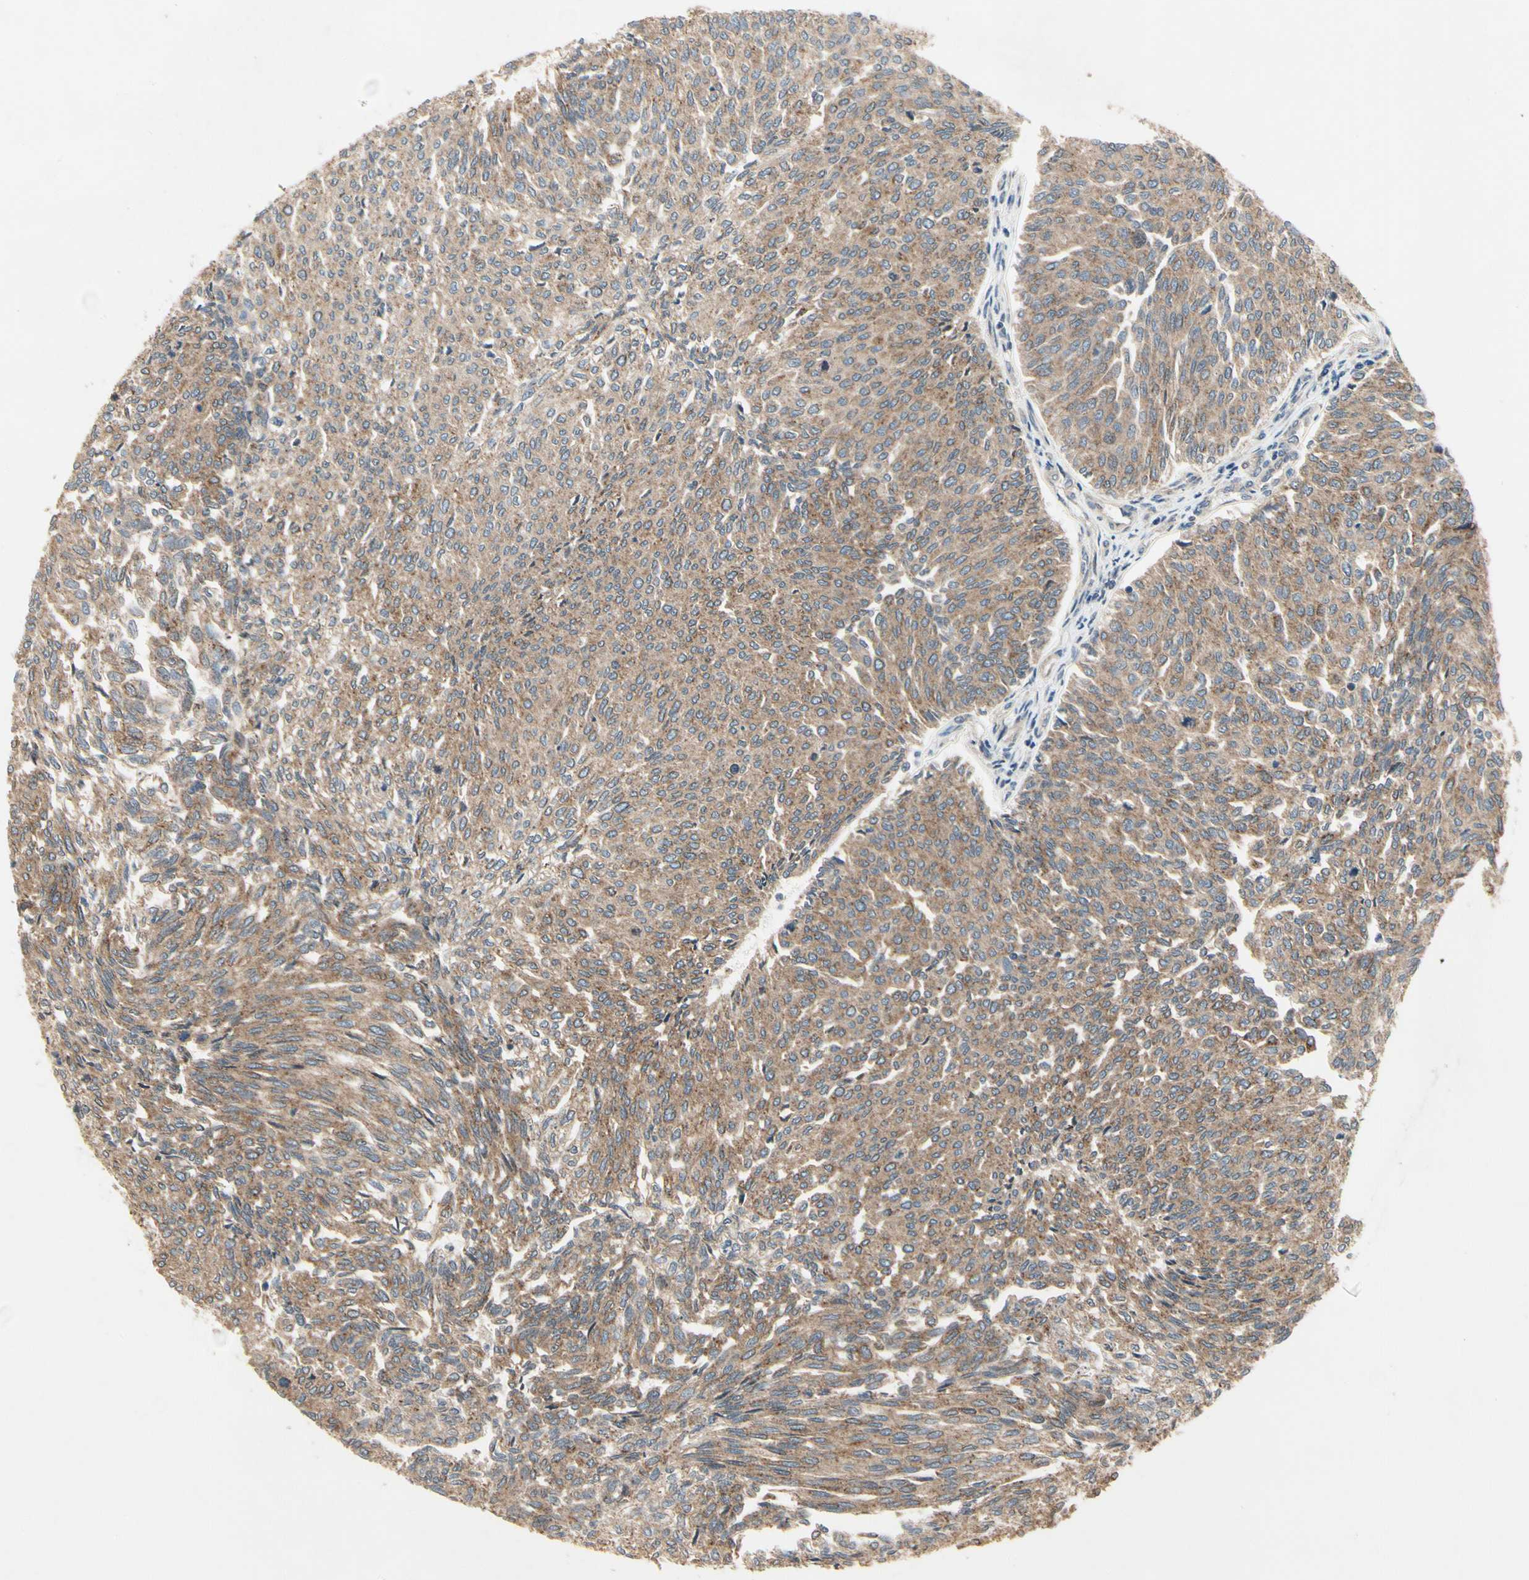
{"staining": {"intensity": "moderate", "quantity": ">75%", "location": "cytoplasmic/membranous"}, "tissue": "urothelial cancer", "cell_type": "Tumor cells", "image_type": "cancer", "snomed": [{"axis": "morphology", "description": "Urothelial carcinoma, Low grade"}, {"axis": "topography", "description": "Urinary bladder"}], "caption": "Protein analysis of urothelial carcinoma (low-grade) tissue displays moderate cytoplasmic/membranous expression in about >75% of tumor cells. (DAB IHC, brown staining for protein, blue staining for nuclei).", "gene": "CGREF1", "patient": {"sex": "female", "age": 79}}